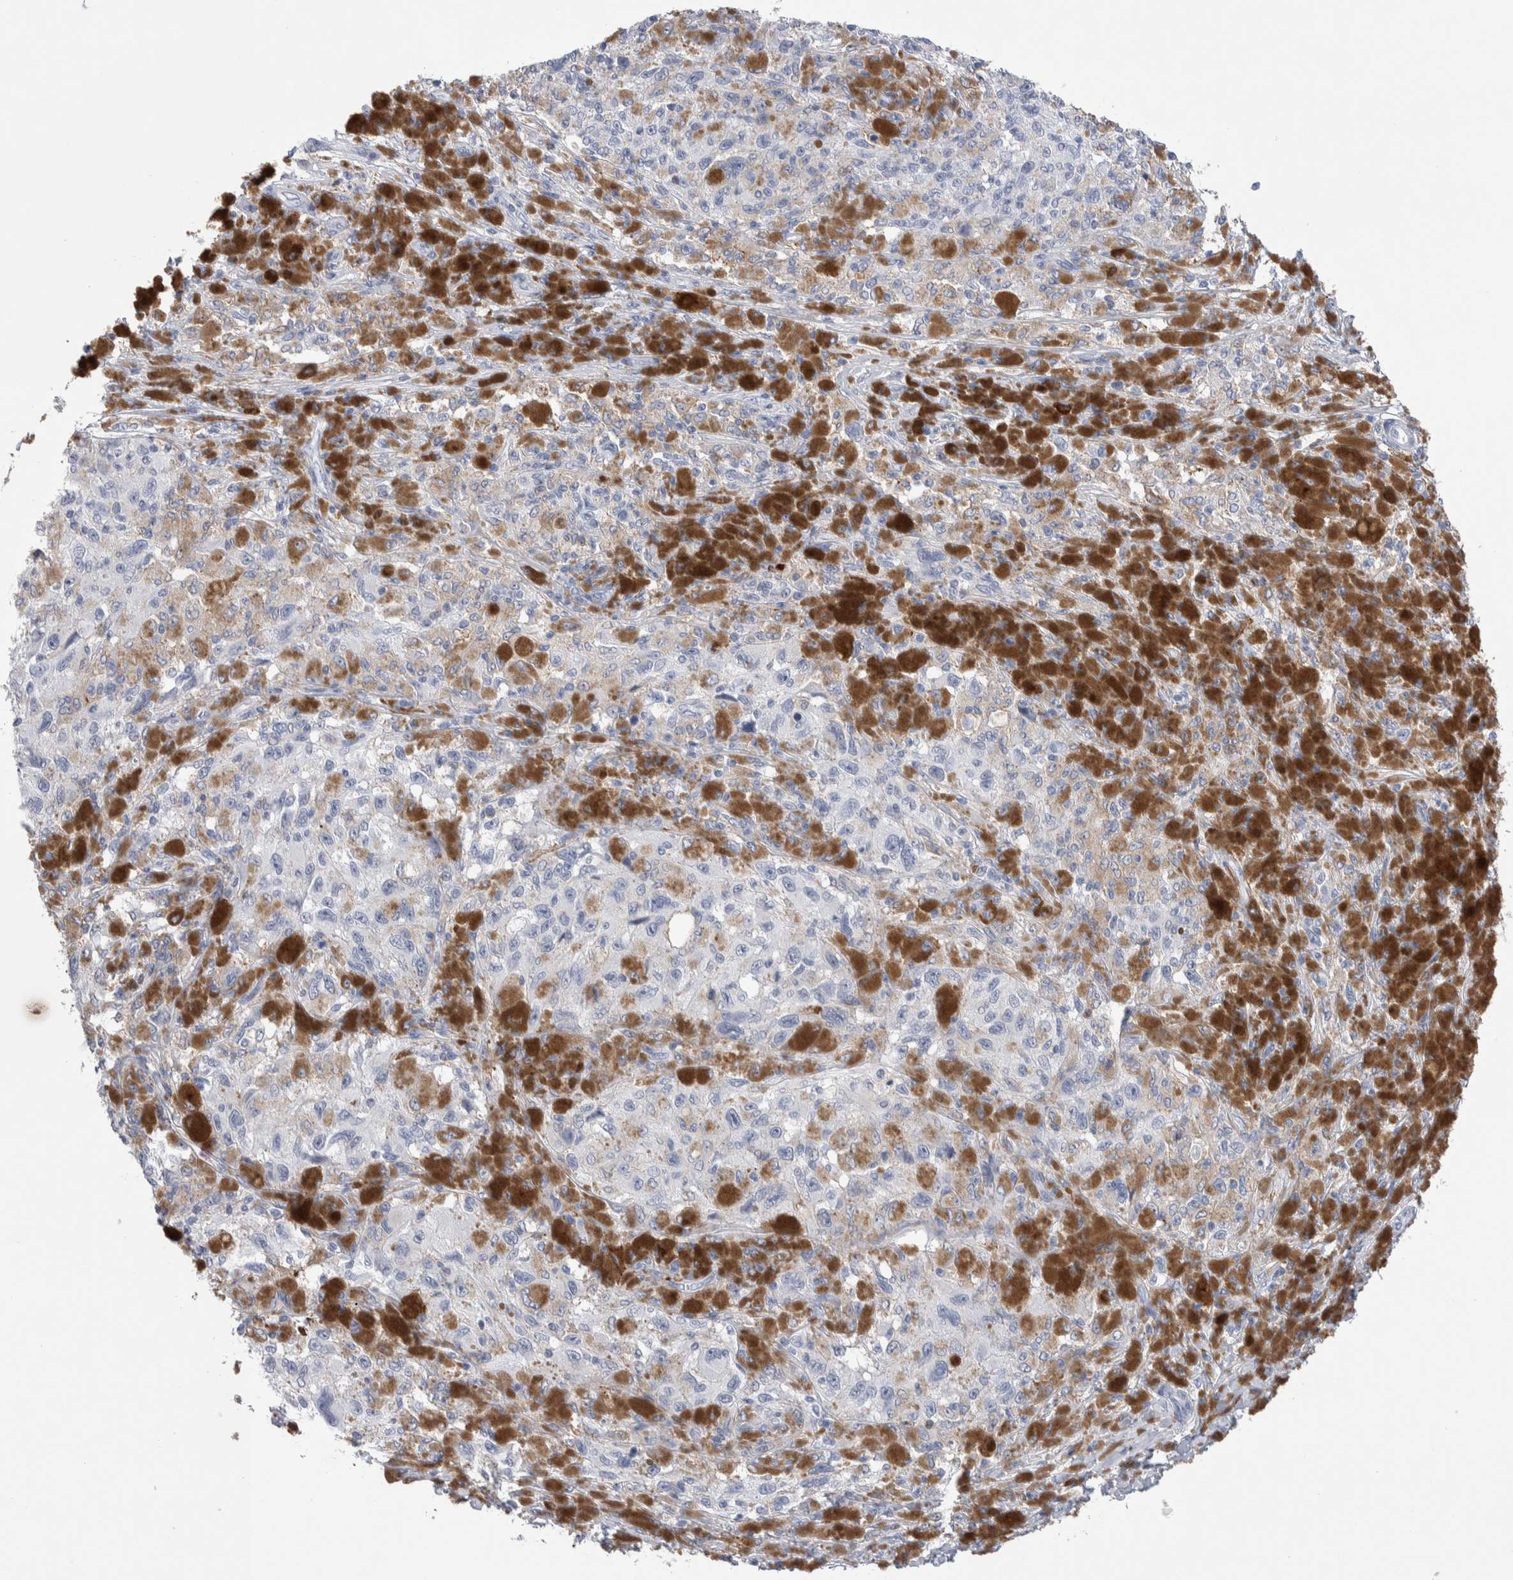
{"staining": {"intensity": "moderate", "quantity": "<25%", "location": "cytoplasmic/membranous"}, "tissue": "melanoma", "cell_type": "Tumor cells", "image_type": "cancer", "snomed": [{"axis": "morphology", "description": "Malignant melanoma, NOS"}, {"axis": "topography", "description": "Skin"}], "caption": "Malignant melanoma tissue displays moderate cytoplasmic/membranous expression in approximately <25% of tumor cells Nuclei are stained in blue.", "gene": "LURAP1L", "patient": {"sex": "female", "age": 73}}